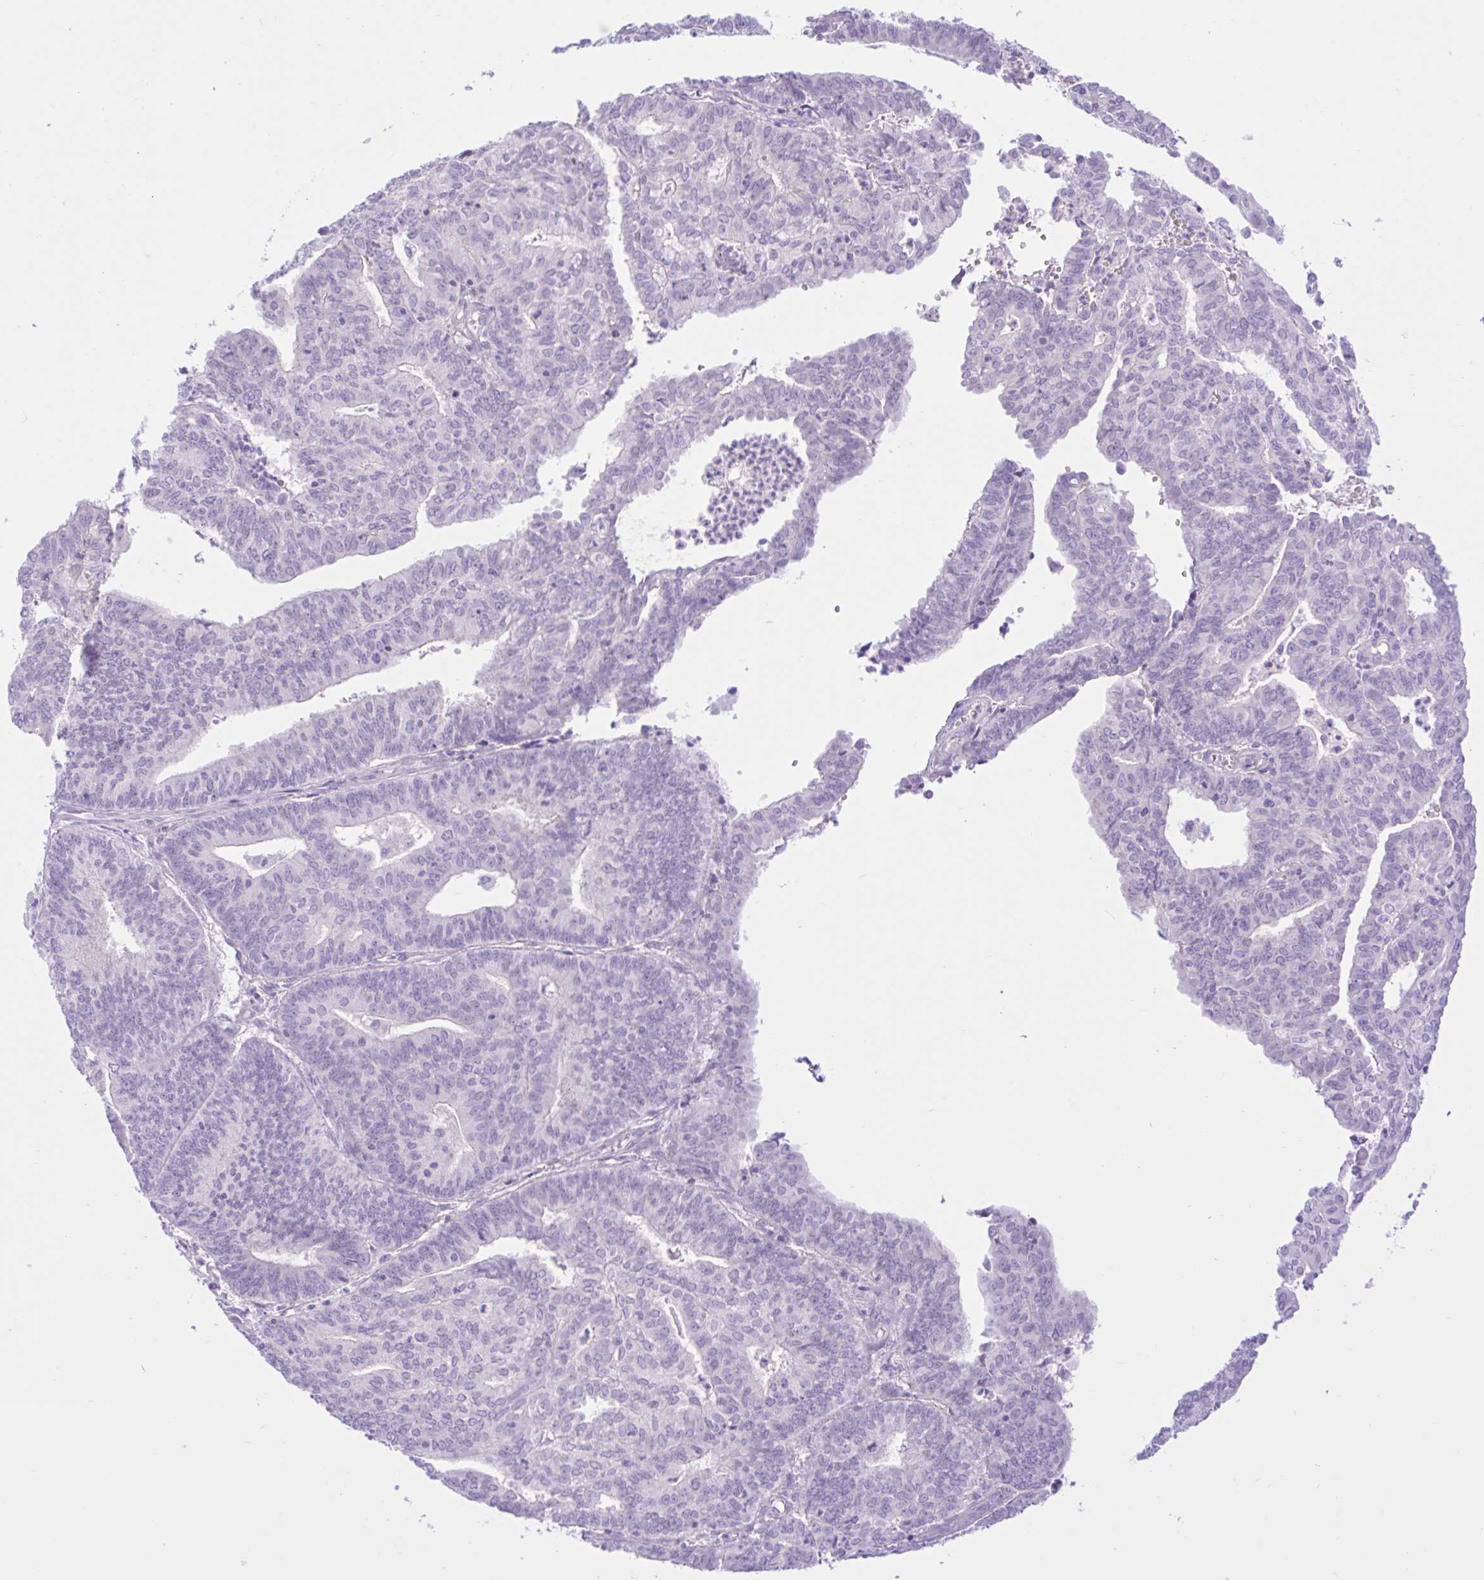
{"staining": {"intensity": "negative", "quantity": "none", "location": "none"}, "tissue": "endometrial cancer", "cell_type": "Tumor cells", "image_type": "cancer", "snomed": [{"axis": "morphology", "description": "Adenocarcinoma, NOS"}, {"axis": "topography", "description": "Endometrium"}], "caption": "Protein analysis of endometrial cancer shows no significant positivity in tumor cells.", "gene": "ZNF101", "patient": {"sex": "female", "age": 61}}